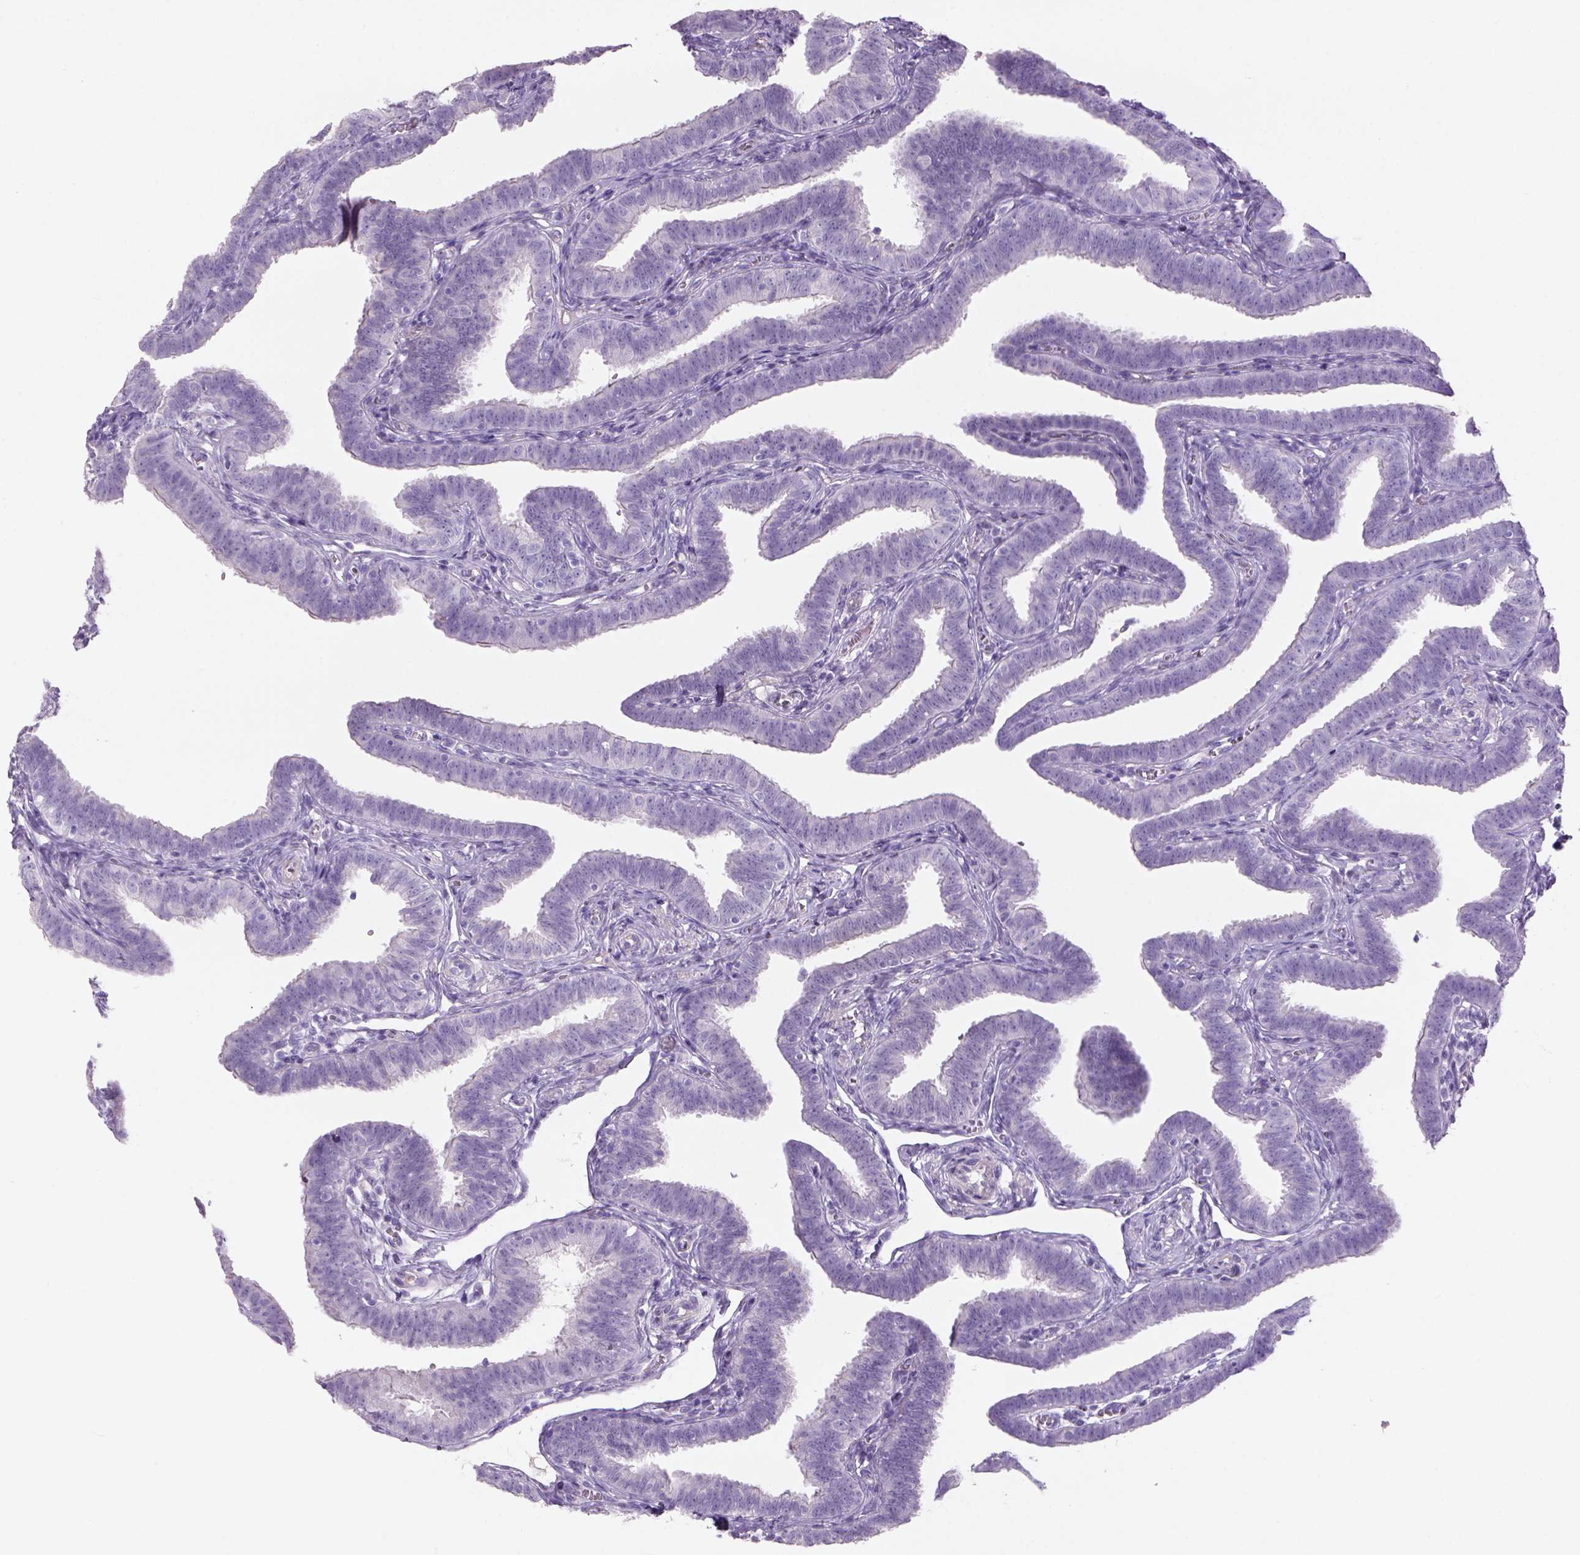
{"staining": {"intensity": "negative", "quantity": "none", "location": "none"}, "tissue": "fallopian tube", "cell_type": "Glandular cells", "image_type": "normal", "snomed": [{"axis": "morphology", "description": "Normal tissue, NOS"}, {"axis": "topography", "description": "Fallopian tube"}], "caption": "Micrograph shows no significant protein expression in glandular cells of unremarkable fallopian tube. (Brightfield microscopy of DAB (3,3'-diaminobenzidine) IHC at high magnification).", "gene": "TENM4", "patient": {"sex": "female", "age": 25}}